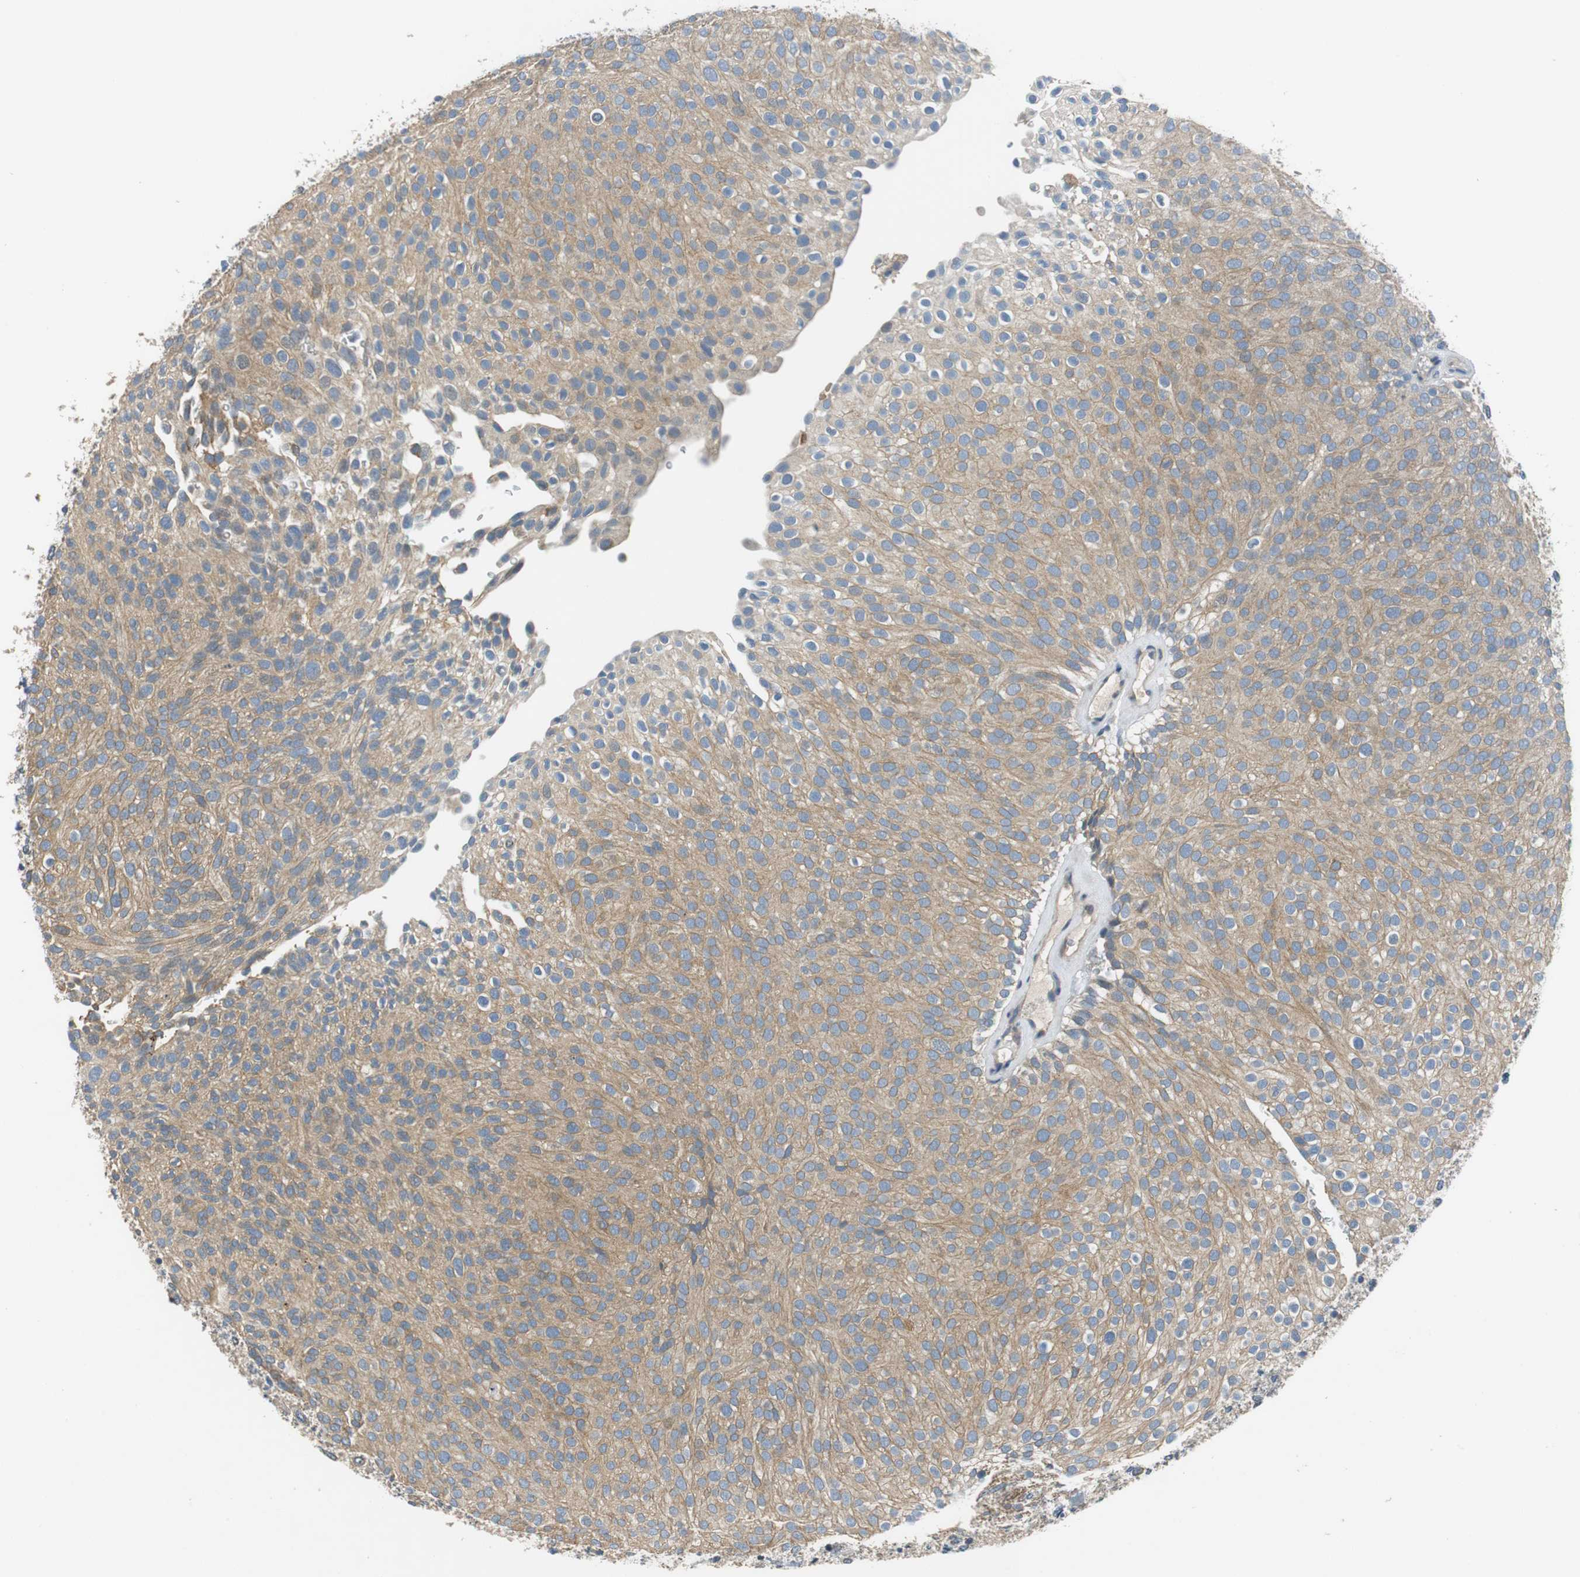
{"staining": {"intensity": "moderate", "quantity": ">75%", "location": "cytoplasmic/membranous"}, "tissue": "urothelial cancer", "cell_type": "Tumor cells", "image_type": "cancer", "snomed": [{"axis": "morphology", "description": "Urothelial carcinoma, Low grade"}, {"axis": "topography", "description": "Urinary bladder"}], "caption": "There is medium levels of moderate cytoplasmic/membranous positivity in tumor cells of urothelial cancer, as demonstrated by immunohistochemical staining (brown color).", "gene": "FADS2", "patient": {"sex": "male", "age": 78}}